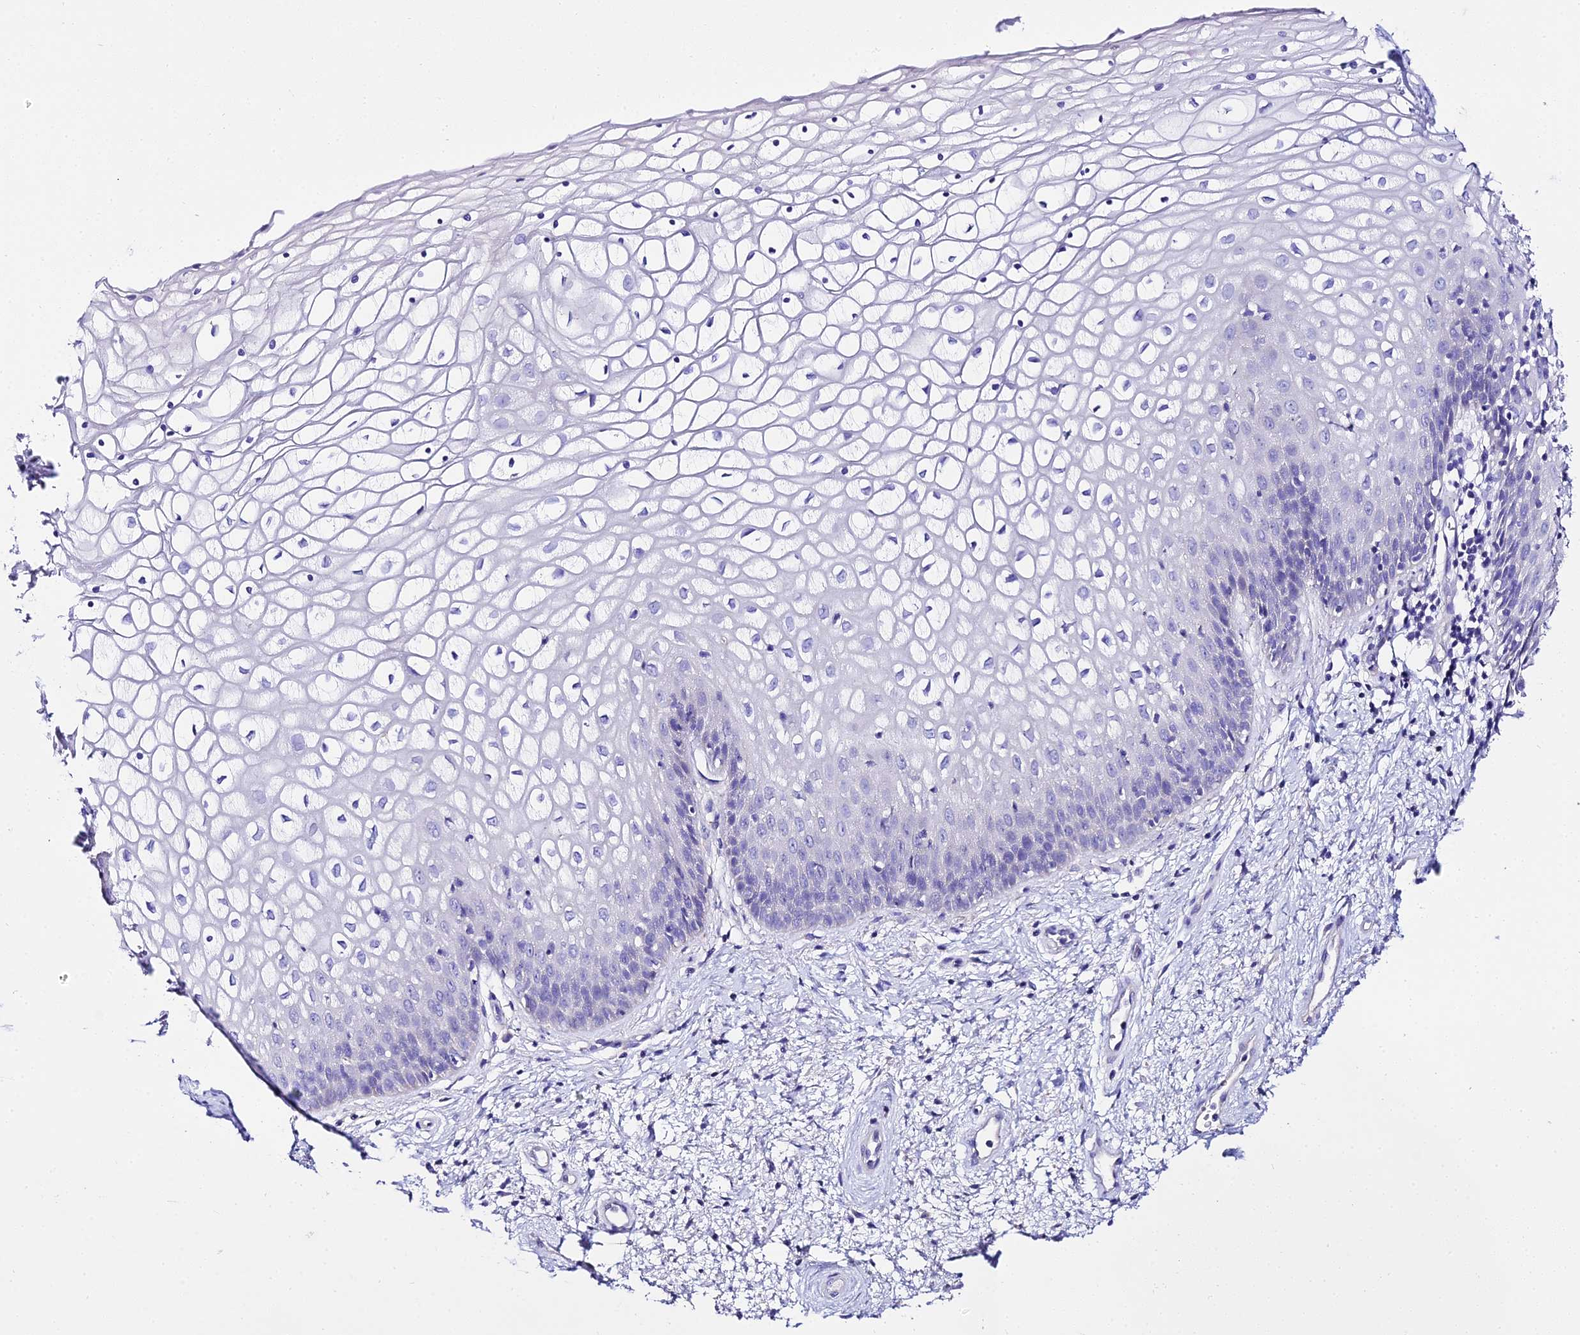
{"staining": {"intensity": "negative", "quantity": "none", "location": "none"}, "tissue": "vagina", "cell_type": "Squamous epithelial cells", "image_type": "normal", "snomed": [{"axis": "morphology", "description": "Normal tissue, NOS"}, {"axis": "topography", "description": "Vagina"}], "caption": "Human vagina stained for a protein using immunohistochemistry exhibits no positivity in squamous epithelial cells.", "gene": "TMEM117", "patient": {"sex": "female", "age": 34}}